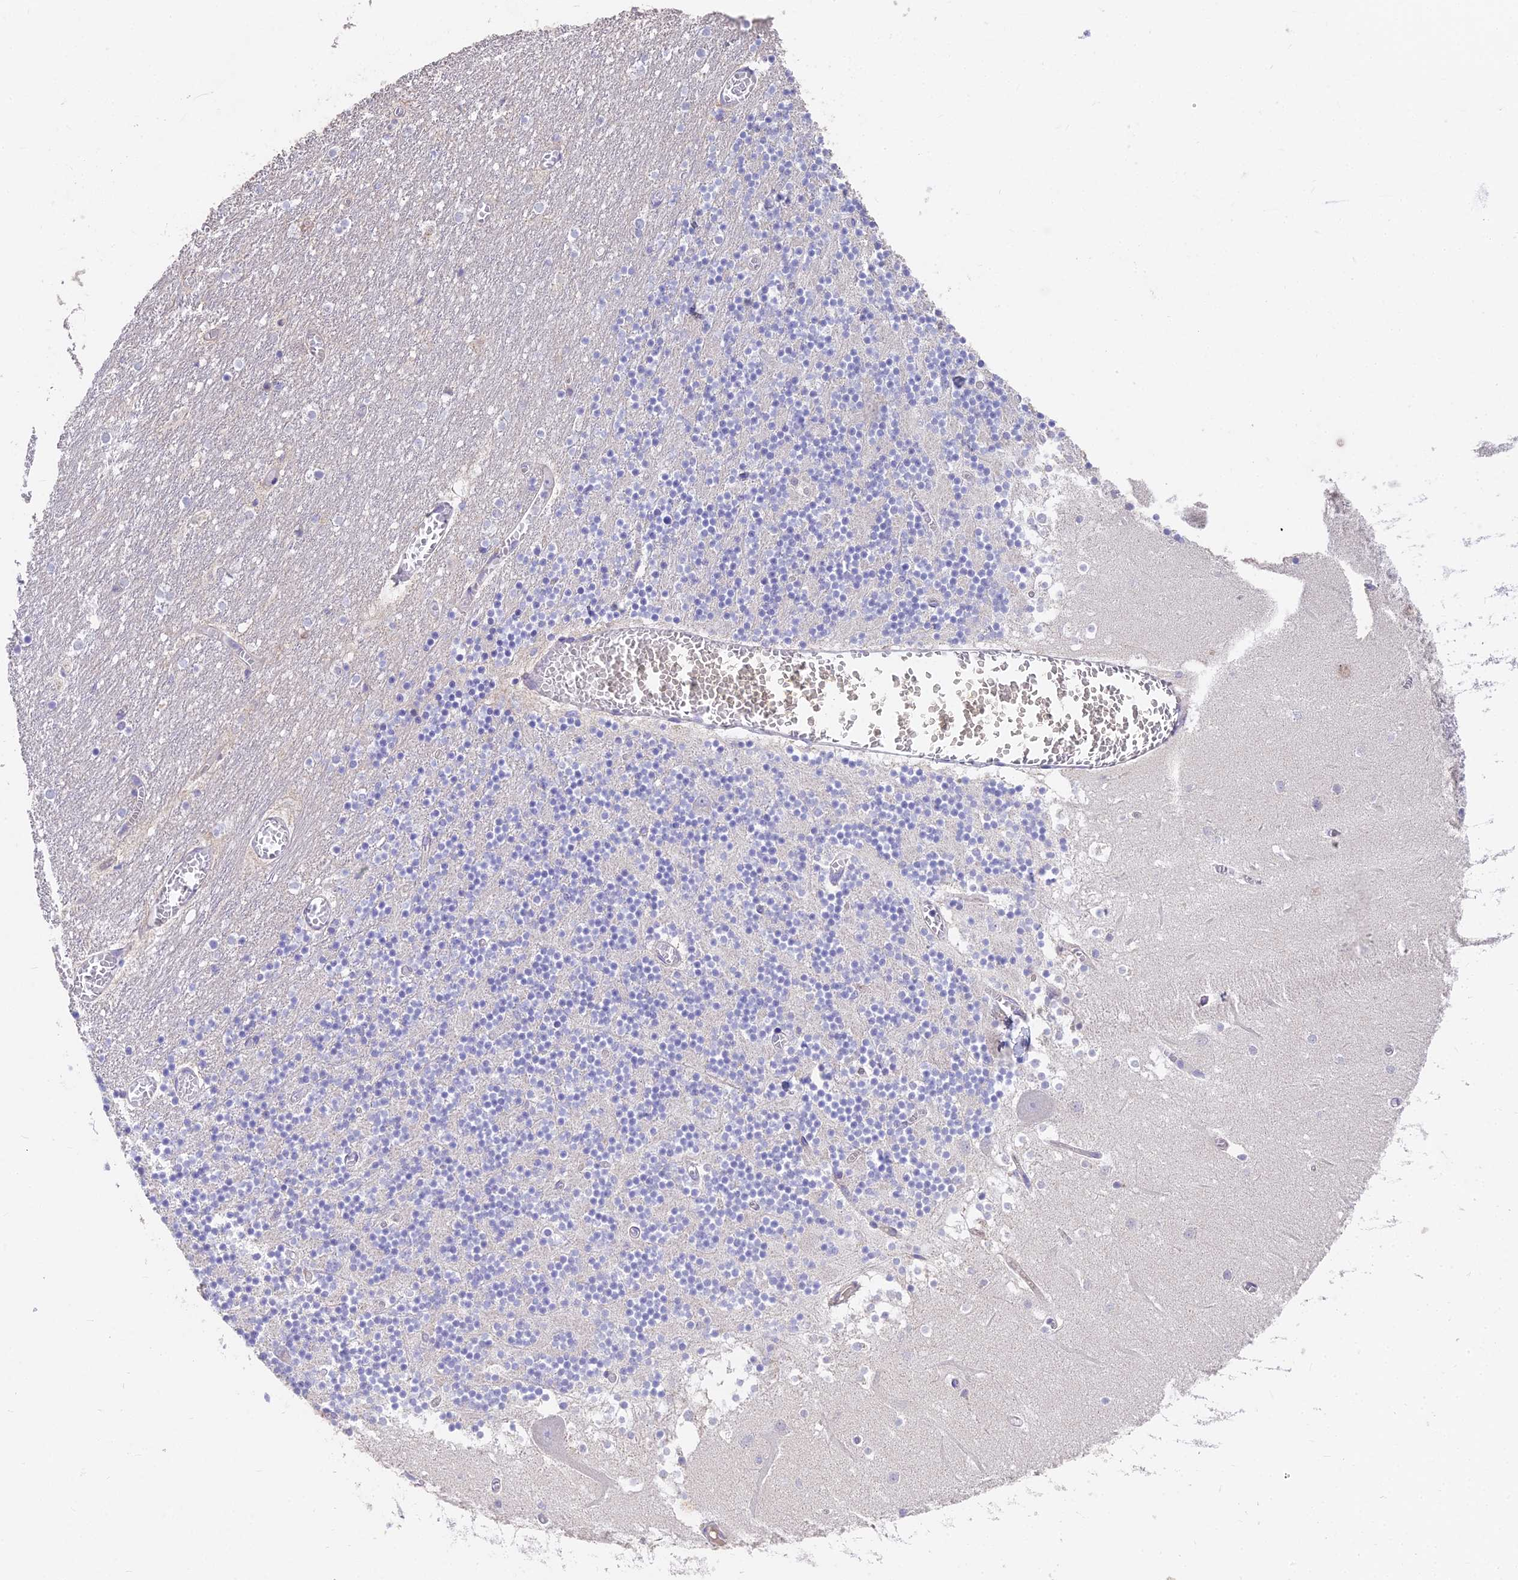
{"staining": {"intensity": "negative", "quantity": "none", "location": "none"}, "tissue": "cerebellum", "cell_type": "Cells in granular layer", "image_type": "normal", "snomed": [{"axis": "morphology", "description": "Normal tissue, NOS"}, {"axis": "topography", "description": "Cerebellum"}], "caption": "This is a micrograph of immunohistochemistry (IHC) staining of benign cerebellum, which shows no staining in cells in granular layer.", "gene": "FAM168B", "patient": {"sex": "female", "age": 28}}